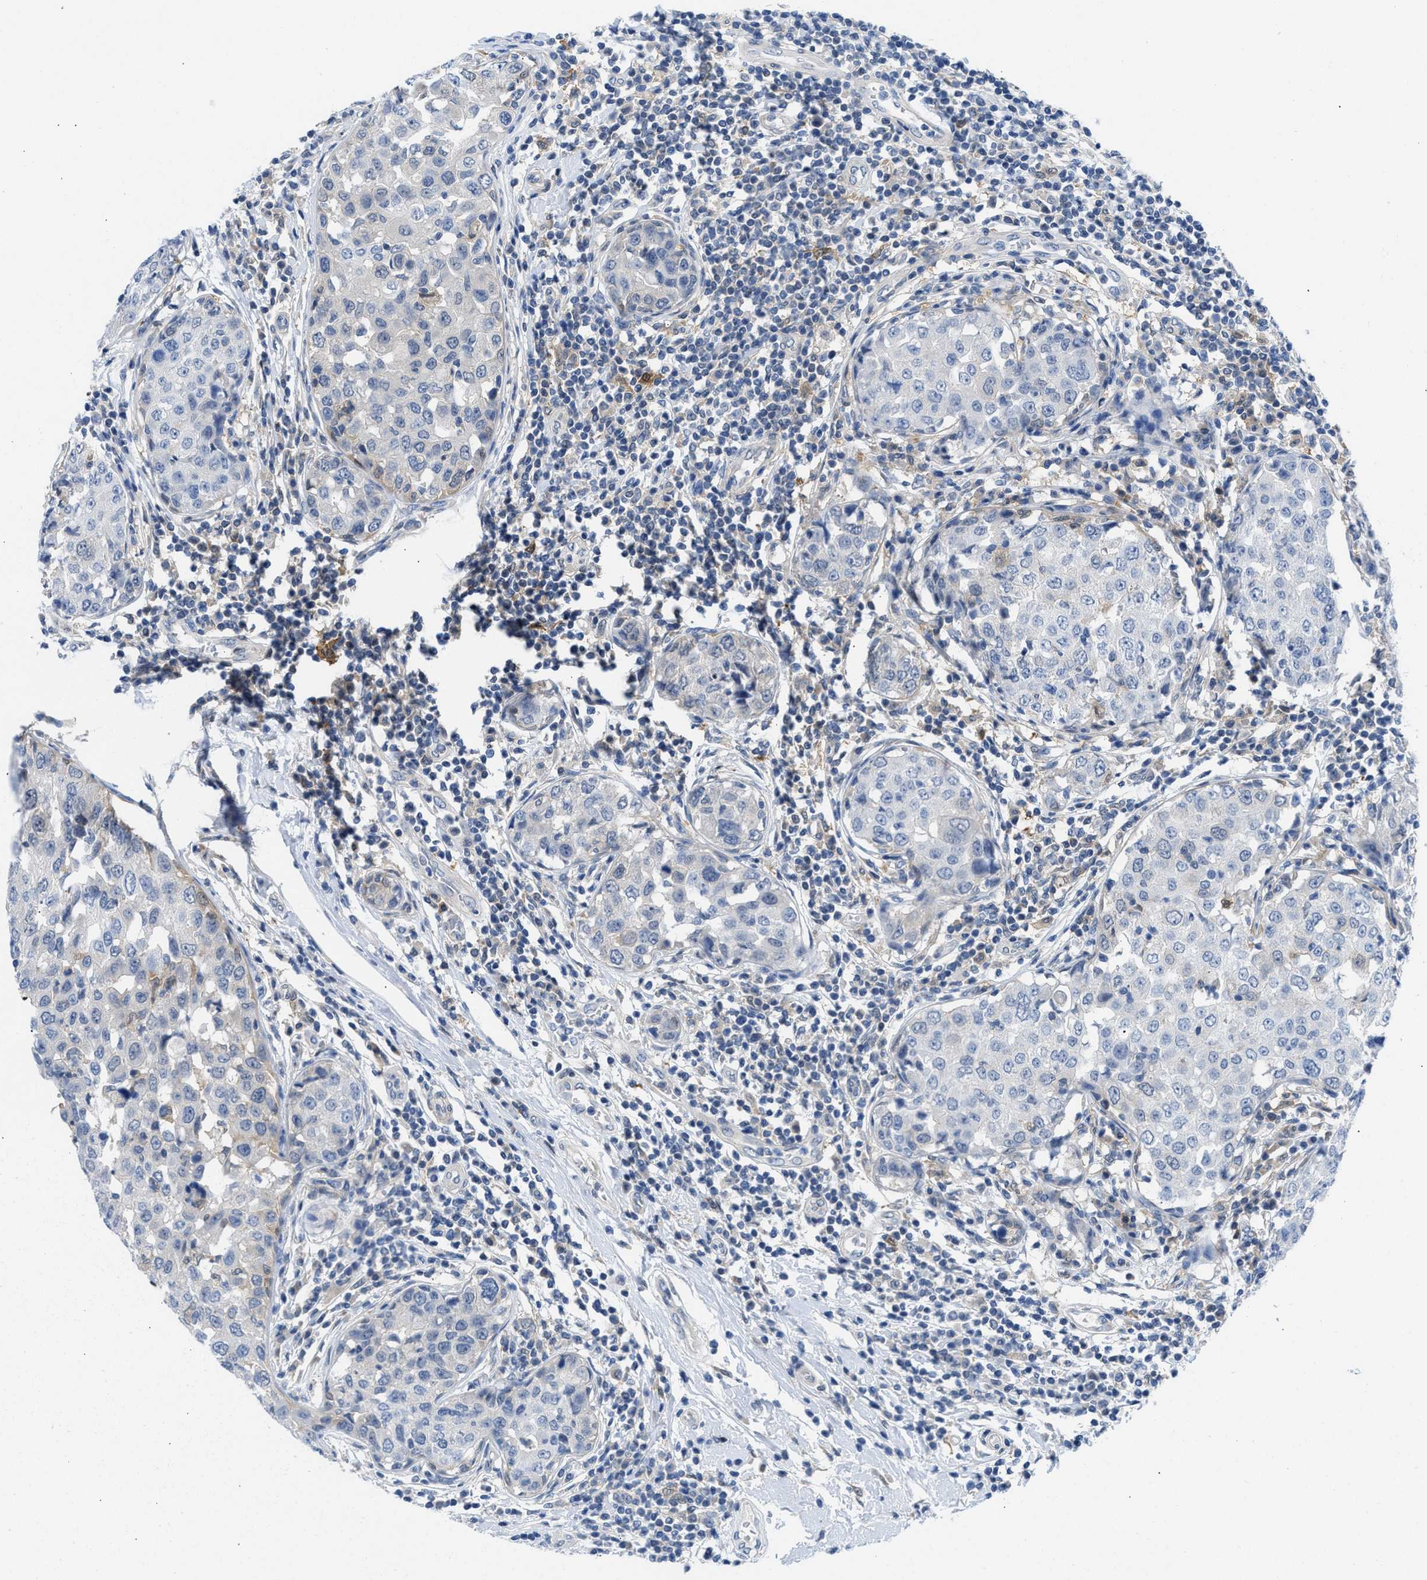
{"staining": {"intensity": "negative", "quantity": "none", "location": "none"}, "tissue": "breast cancer", "cell_type": "Tumor cells", "image_type": "cancer", "snomed": [{"axis": "morphology", "description": "Duct carcinoma"}, {"axis": "topography", "description": "Breast"}], "caption": "Invasive ductal carcinoma (breast) was stained to show a protein in brown. There is no significant staining in tumor cells.", "gene": "CBR1", "patient": {"sex": "female", "age": 27}}